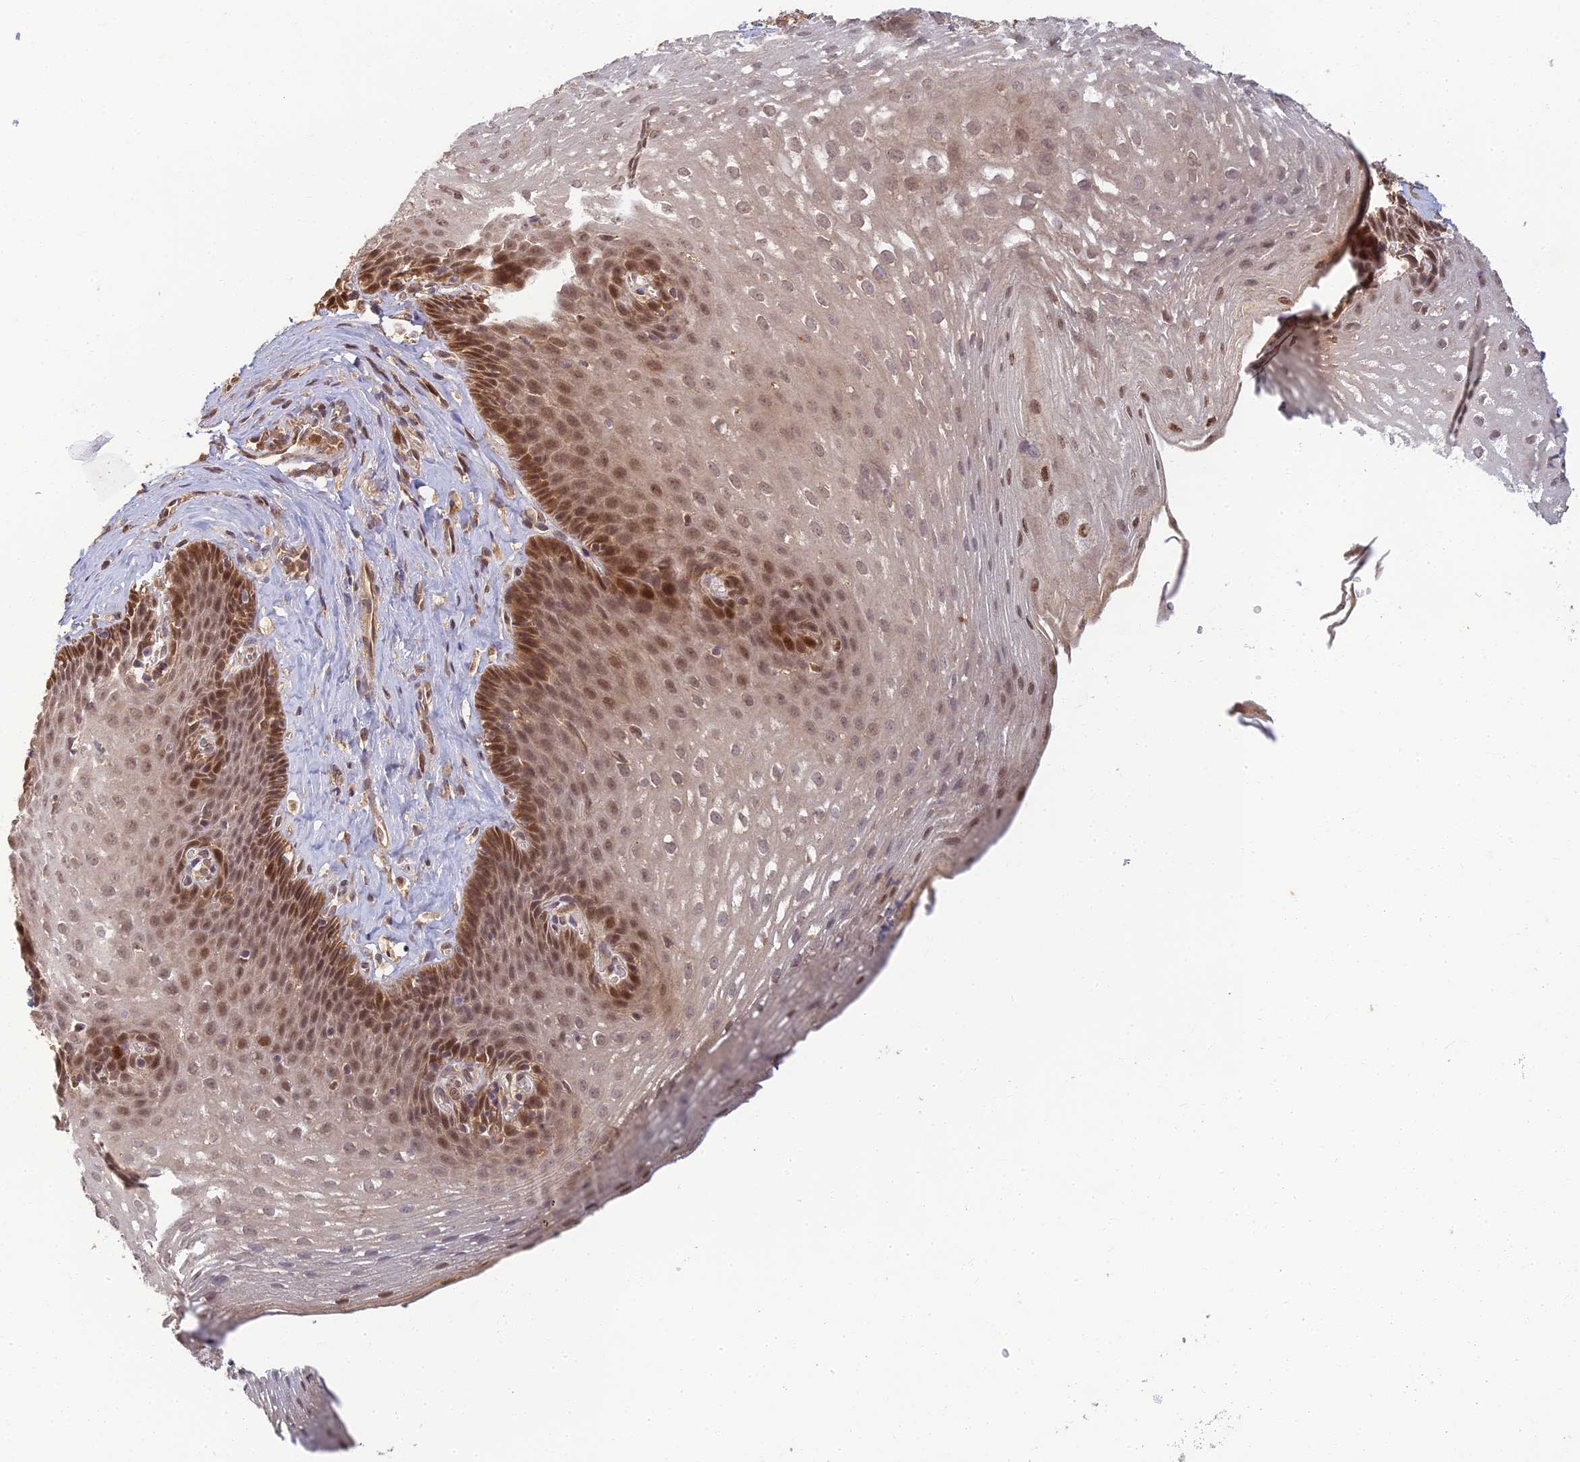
{"staining": {"intensity": "moderate", "quantity": ">75%", "location": "cytoplasmic/membranous,nuclear"}, "tissue": "esophagus", "cell_type": "Squamous epithelial cells", "image_type": "normal", "snomed": [{"axis": "morphology", "description": "Normal tissue, NOS"}, {"axis": "topography", "description": "Esophagus"}], "caption": "Esophagus stained for a protein (brown) reveals moderate cytoplasmic/membranous,nuclear positive positivity in about >75% of squamous epithelial cells.", "gene": "RGL3", "patient": {"sex": "female", "age": 66}}